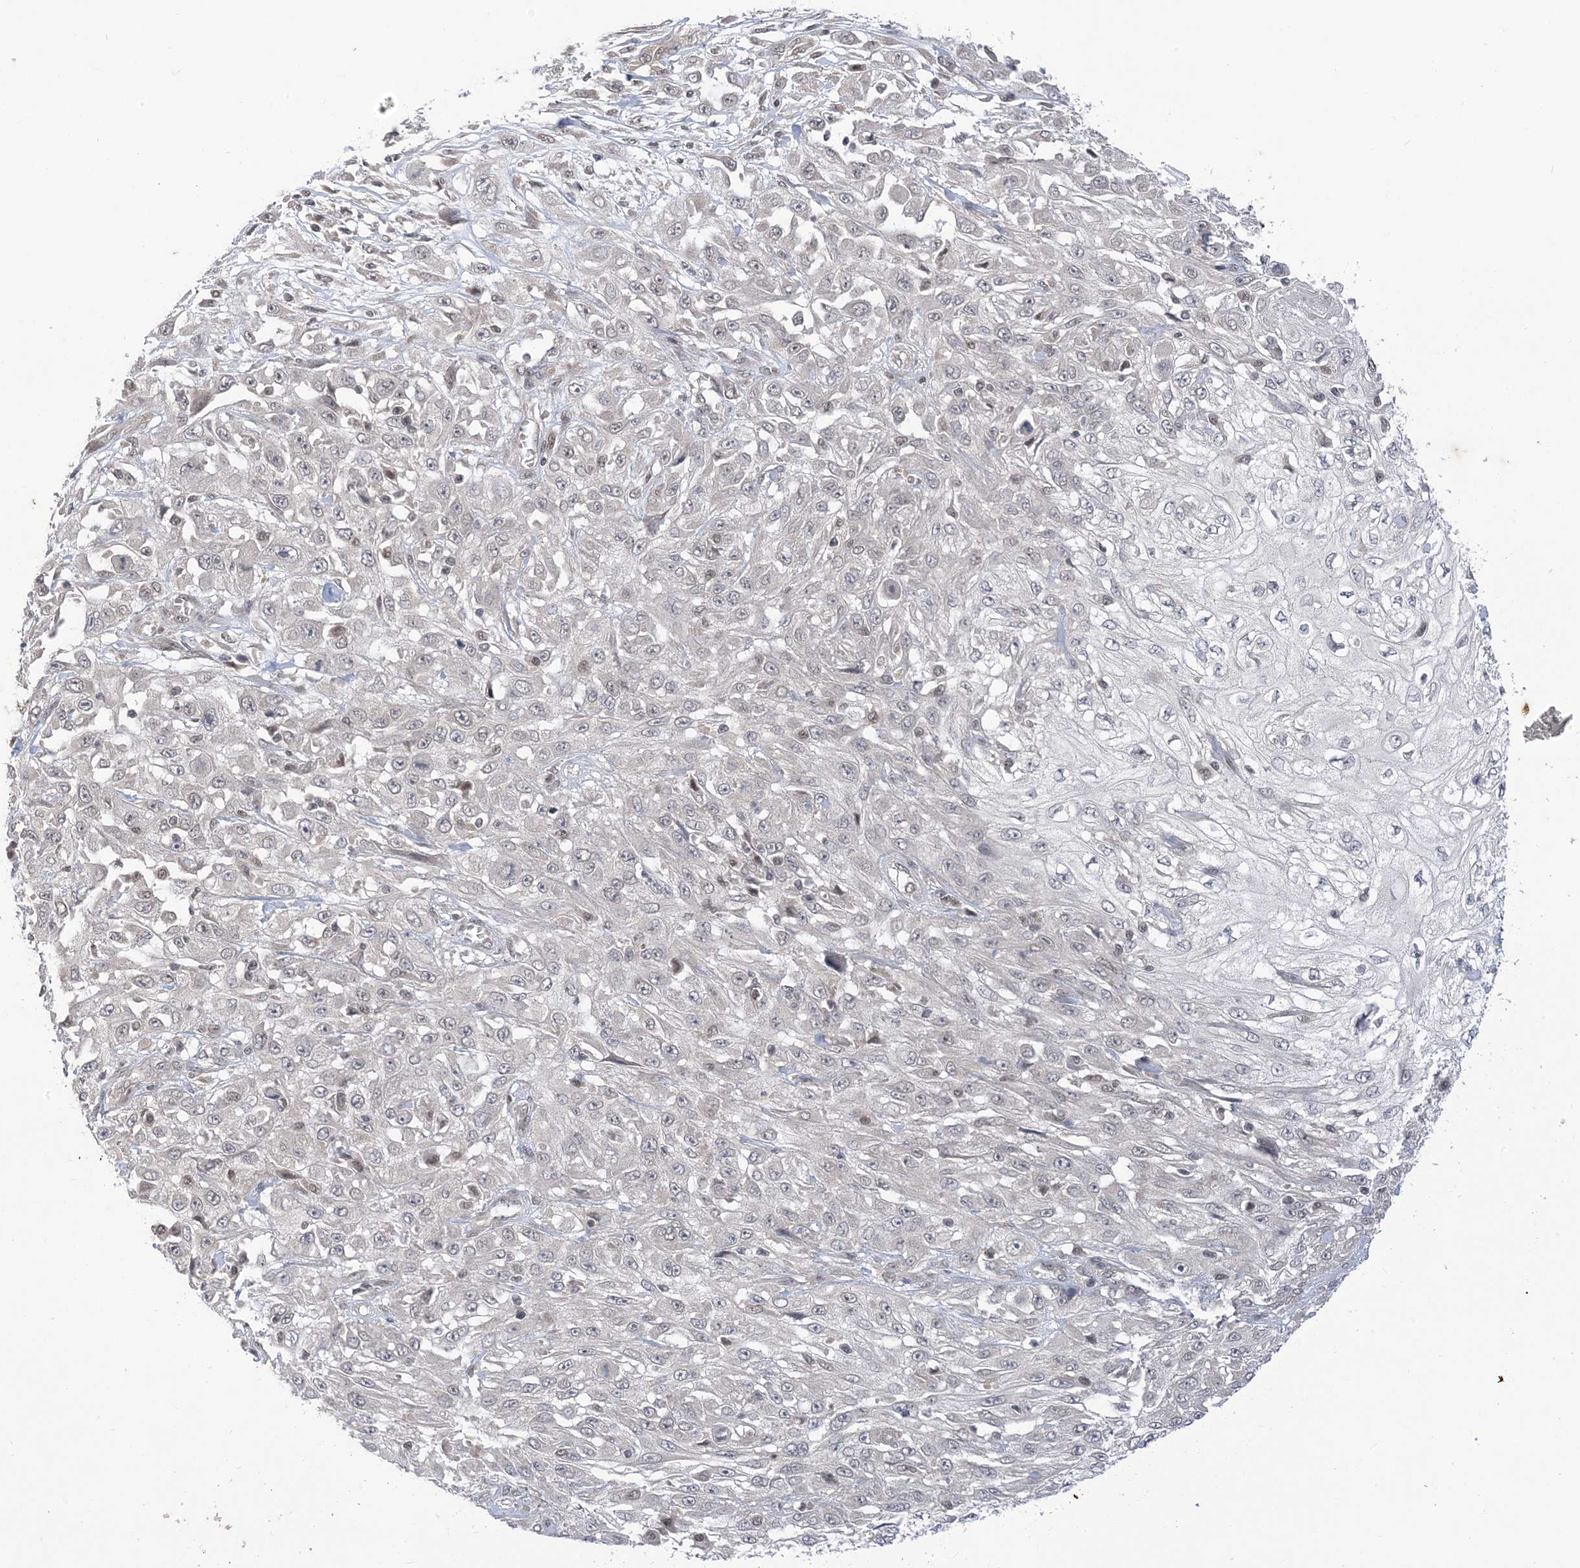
{"staining": {"intensity": "negative", "quantity": "none", "location": "none"}, "tissue": "skin cancer", "cell_type": "Tumor cells", "image_type": "cancer", "snomed": [{"axis": "morphology", "description": "Squamous cell carcinoma, NOS"}, {"axis": "morphology", "description": "Squamous cell carcinoma, metastatic, NOS"}, {"axis": "topography", "description": "Skin"}, {"axis": "topography", "description": "Lymph node"}], "caption": "The histopathology image displays no significant expression in tumor cells of skin cancer.", "gene": "RANBP9", "patient": {"sex": "male", "age": 75}}